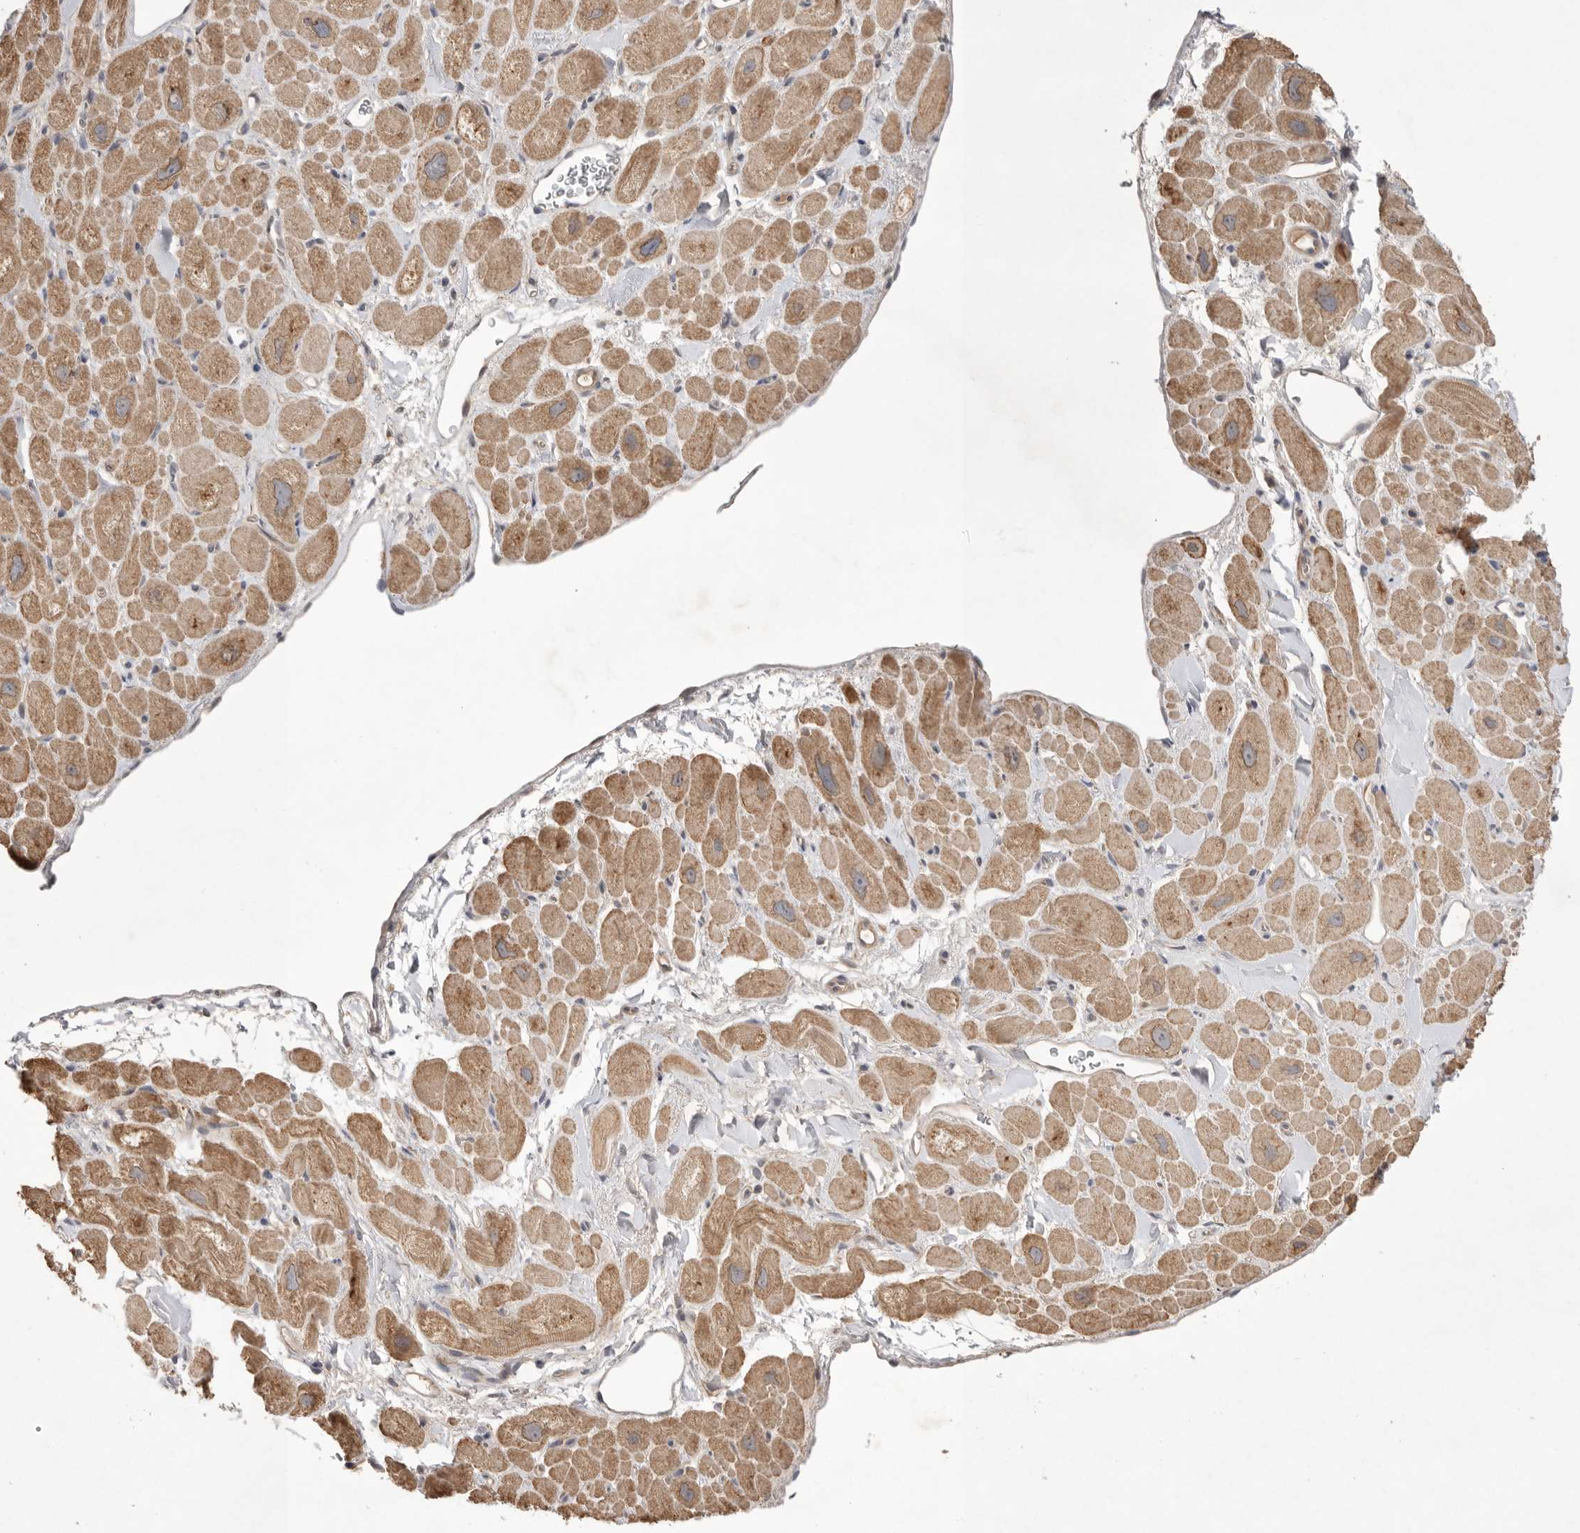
{"staining": {"intensity": "moderate", "quantity": "25%-75%", "location": "cytoplasmic/membranous"}, "tissue": "heart muscle", "cell_type": "Cardiomyocytes", "image_type": "normal", "snomed": [{"axis": "morphology", "description": "Normal tissue, NOS"}, {"axis": "topography", "description": "Heart"}], "caption": "Immunohistochemistry (IHC) of benign human heart muscle shows medium levels of moderate cytoplasmic/membranous expression in about 25%-75% of cardiomyocytes. Nuclei are stained in blue.", "gene": "NRCAM", "patient": {"sex": "male", "age": 49}}